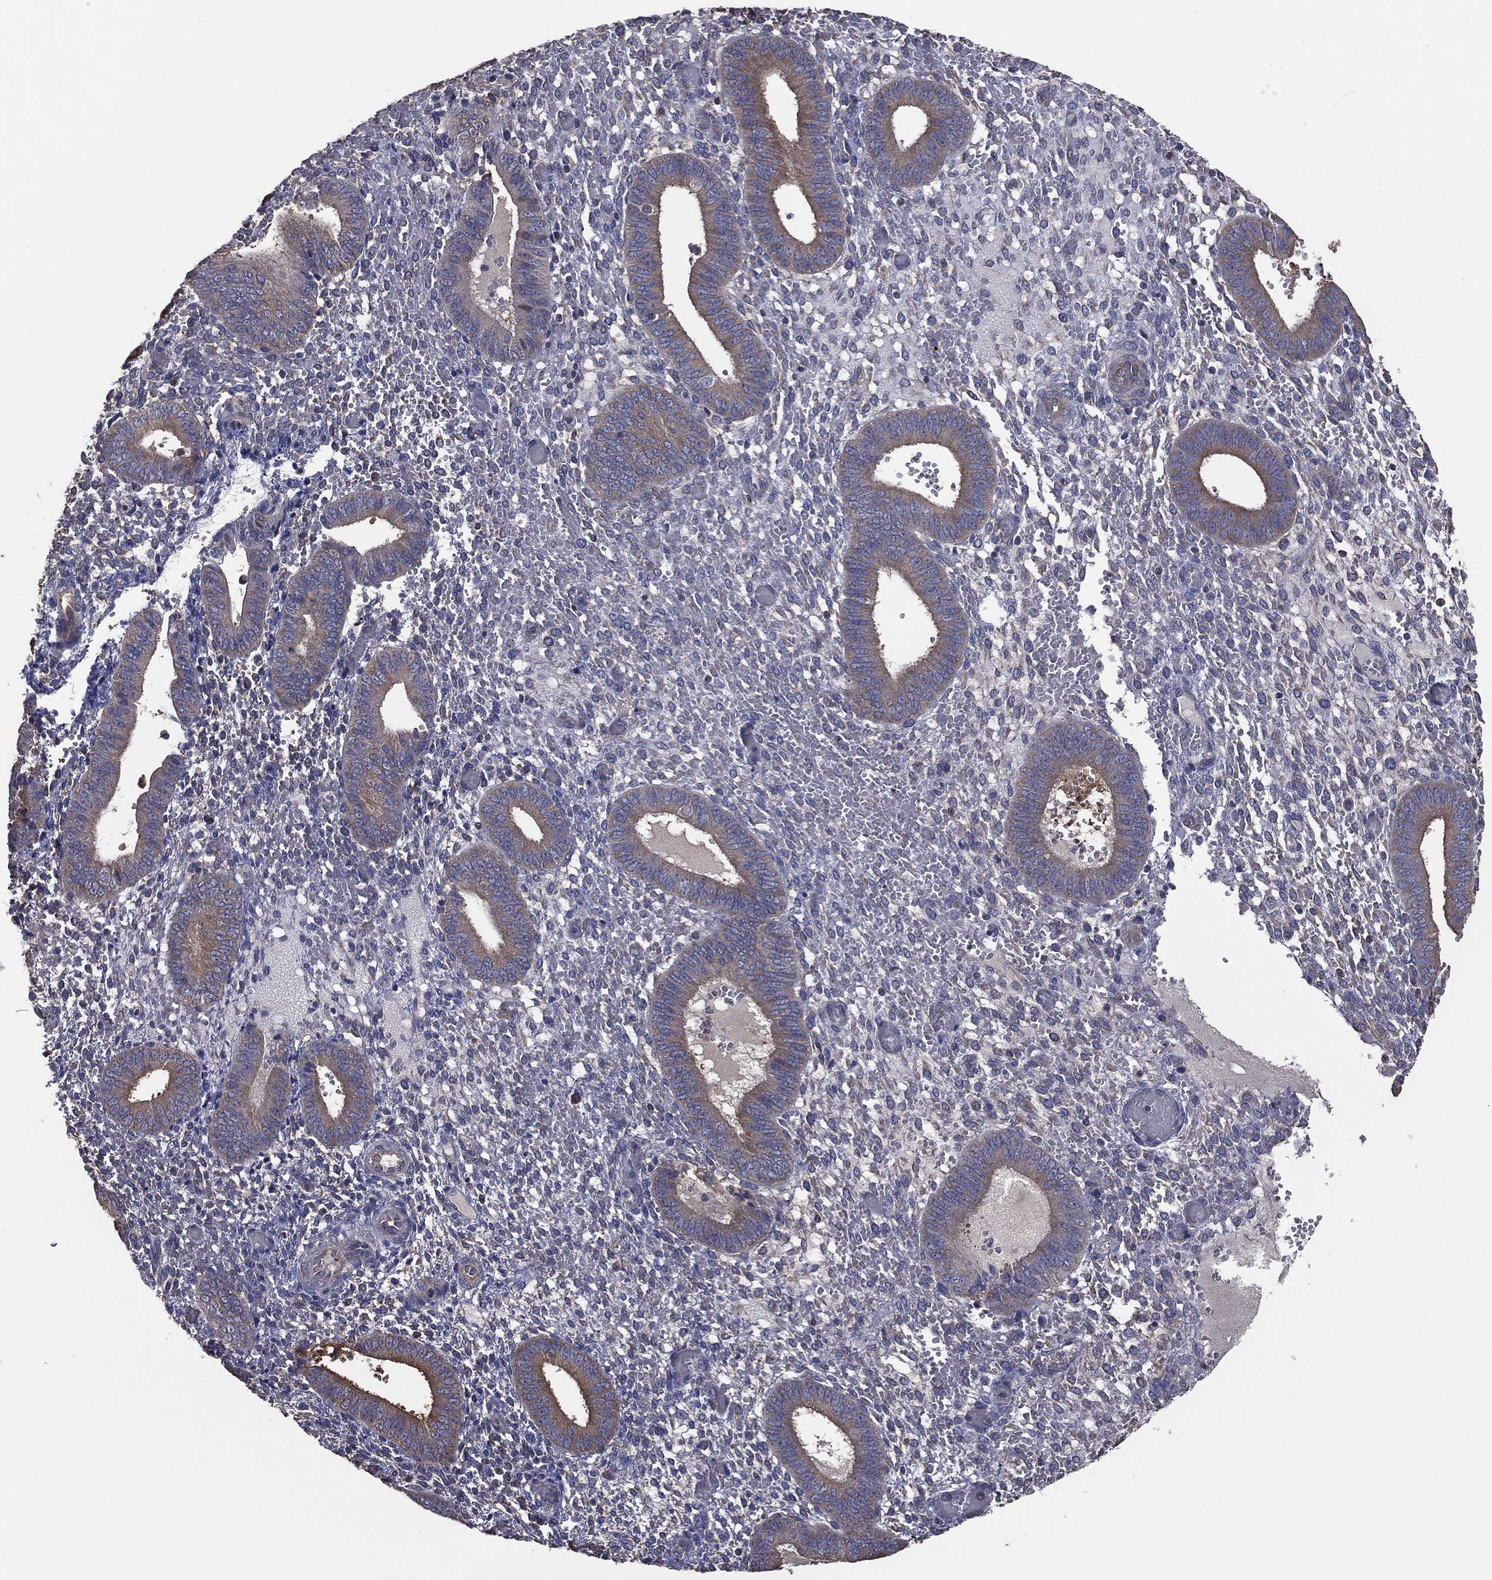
{"staining": {"intensity": "negative", "quantity": "none", "location": "none"}, "tissue": "endometrium", "cell_type": "Cells in endometrial stroma", "image_type": "normal", "snomed": [{"axis": "morphology", "description": "Normal tissue, NOS"}, {"axis": "topography", "description": "Endometrium"}], "caption": "DAB (3,3'-diaminobenzidine) immunohistochemical staining of unremarkable endometrium shows no significant positivity in cells in endometrial stroma.", "gene": "SARS1", "patient": {"sex": "female", "age": 42}}